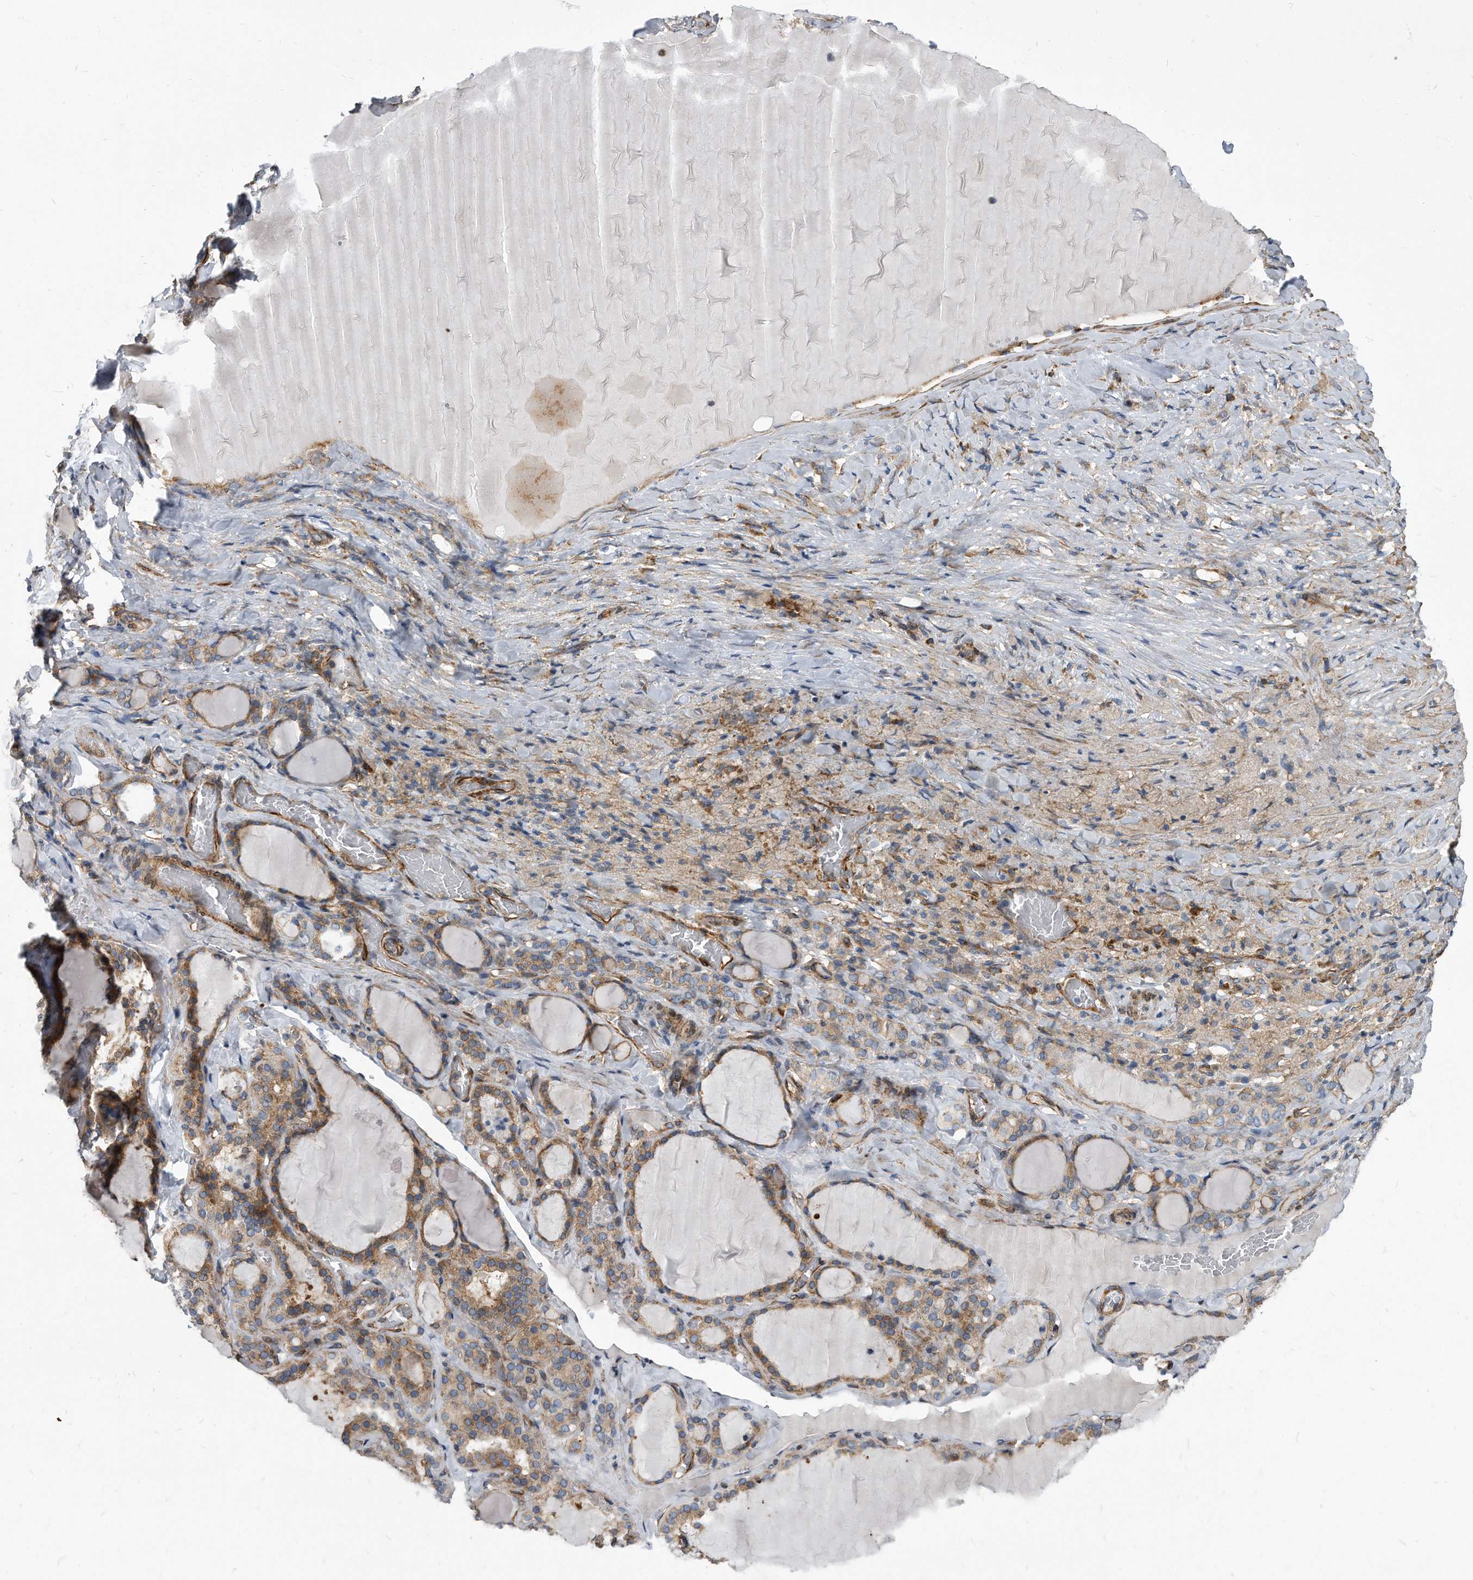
{"staining": {"intensity": "moderate", "quantity": ">75%", "location": "cytoplasmic/membranous"}, "tissue": "thyroid gland", "cell_type": "Glandular cells", "image_type": "normal", "snomed": [{"axis": "morphology", "description": "Normal tissue, NOS"}, {"axis": "topography", "description": "Thyroid gland"}], "caption": "Approximately >75% of glandular cells in benign thyroid gland reveal moderate cytoplasmic/membranous protein staining as visualized by brown immunohistochemical staining.", "gene": "EIF2B4", "patient": {"sex": "female", "age": 22}}